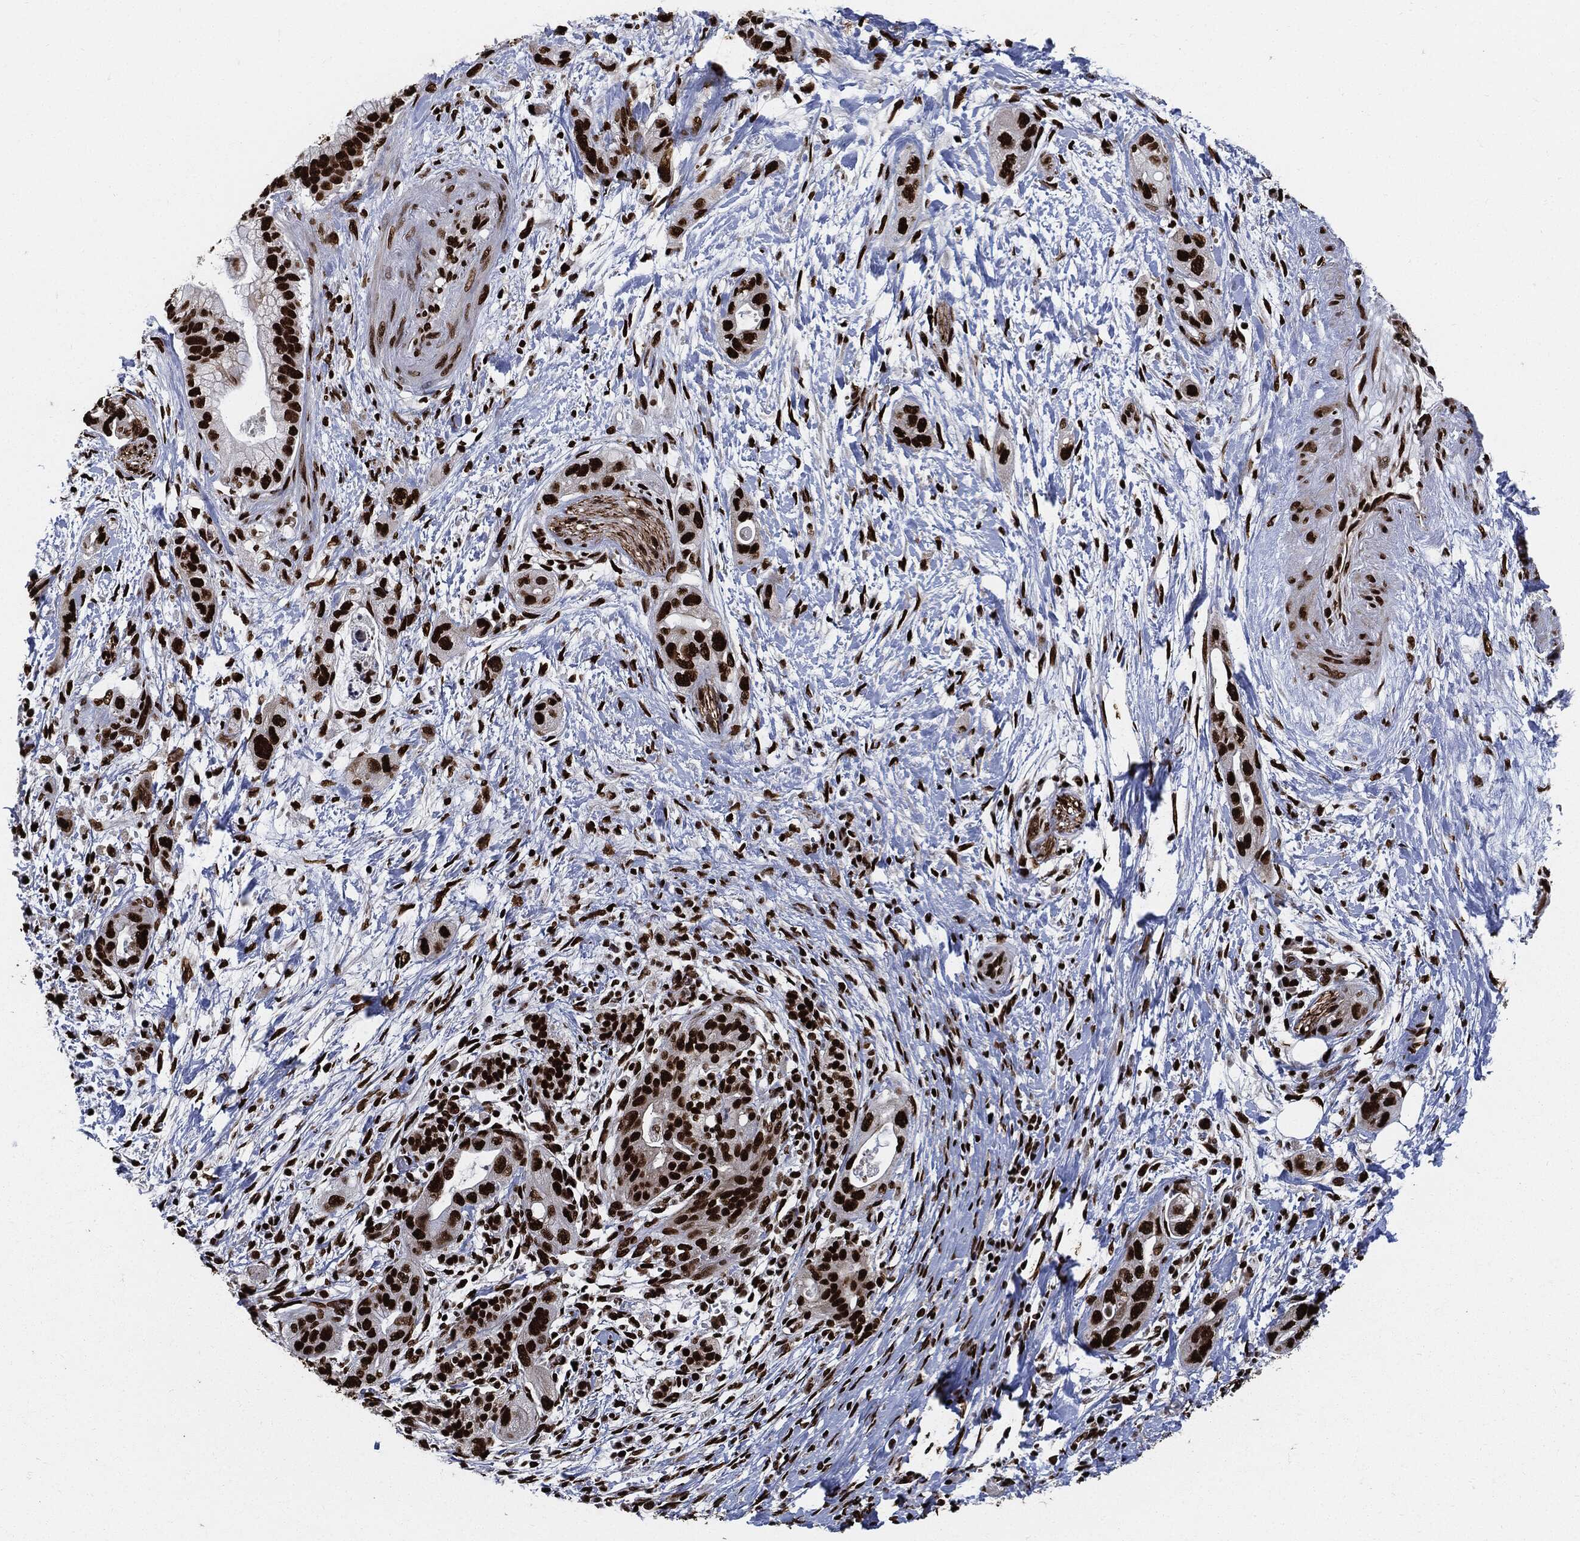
{"staining": {"intensity": "strong", "quantity": ">75%", "location": "nuclear"}, "tissue": "pancreatic cancer", "cell_type": "Tumor cells", "image_type": "cancer", "snomed": [{"axis": "morphology", "description": "Adenocarcinoma, NOS"}, {"axis": "topography", "description": "Pancreas"}], "caption": "IHC histopathology image of adenocarcinoma (pancreatic) stained for a protein (brown), which demonstrates high levels of strong nuclear expression in about >75% of tumor cells.", "gene": "RECQL", "patient": {"sex": "male", "age": 44}}